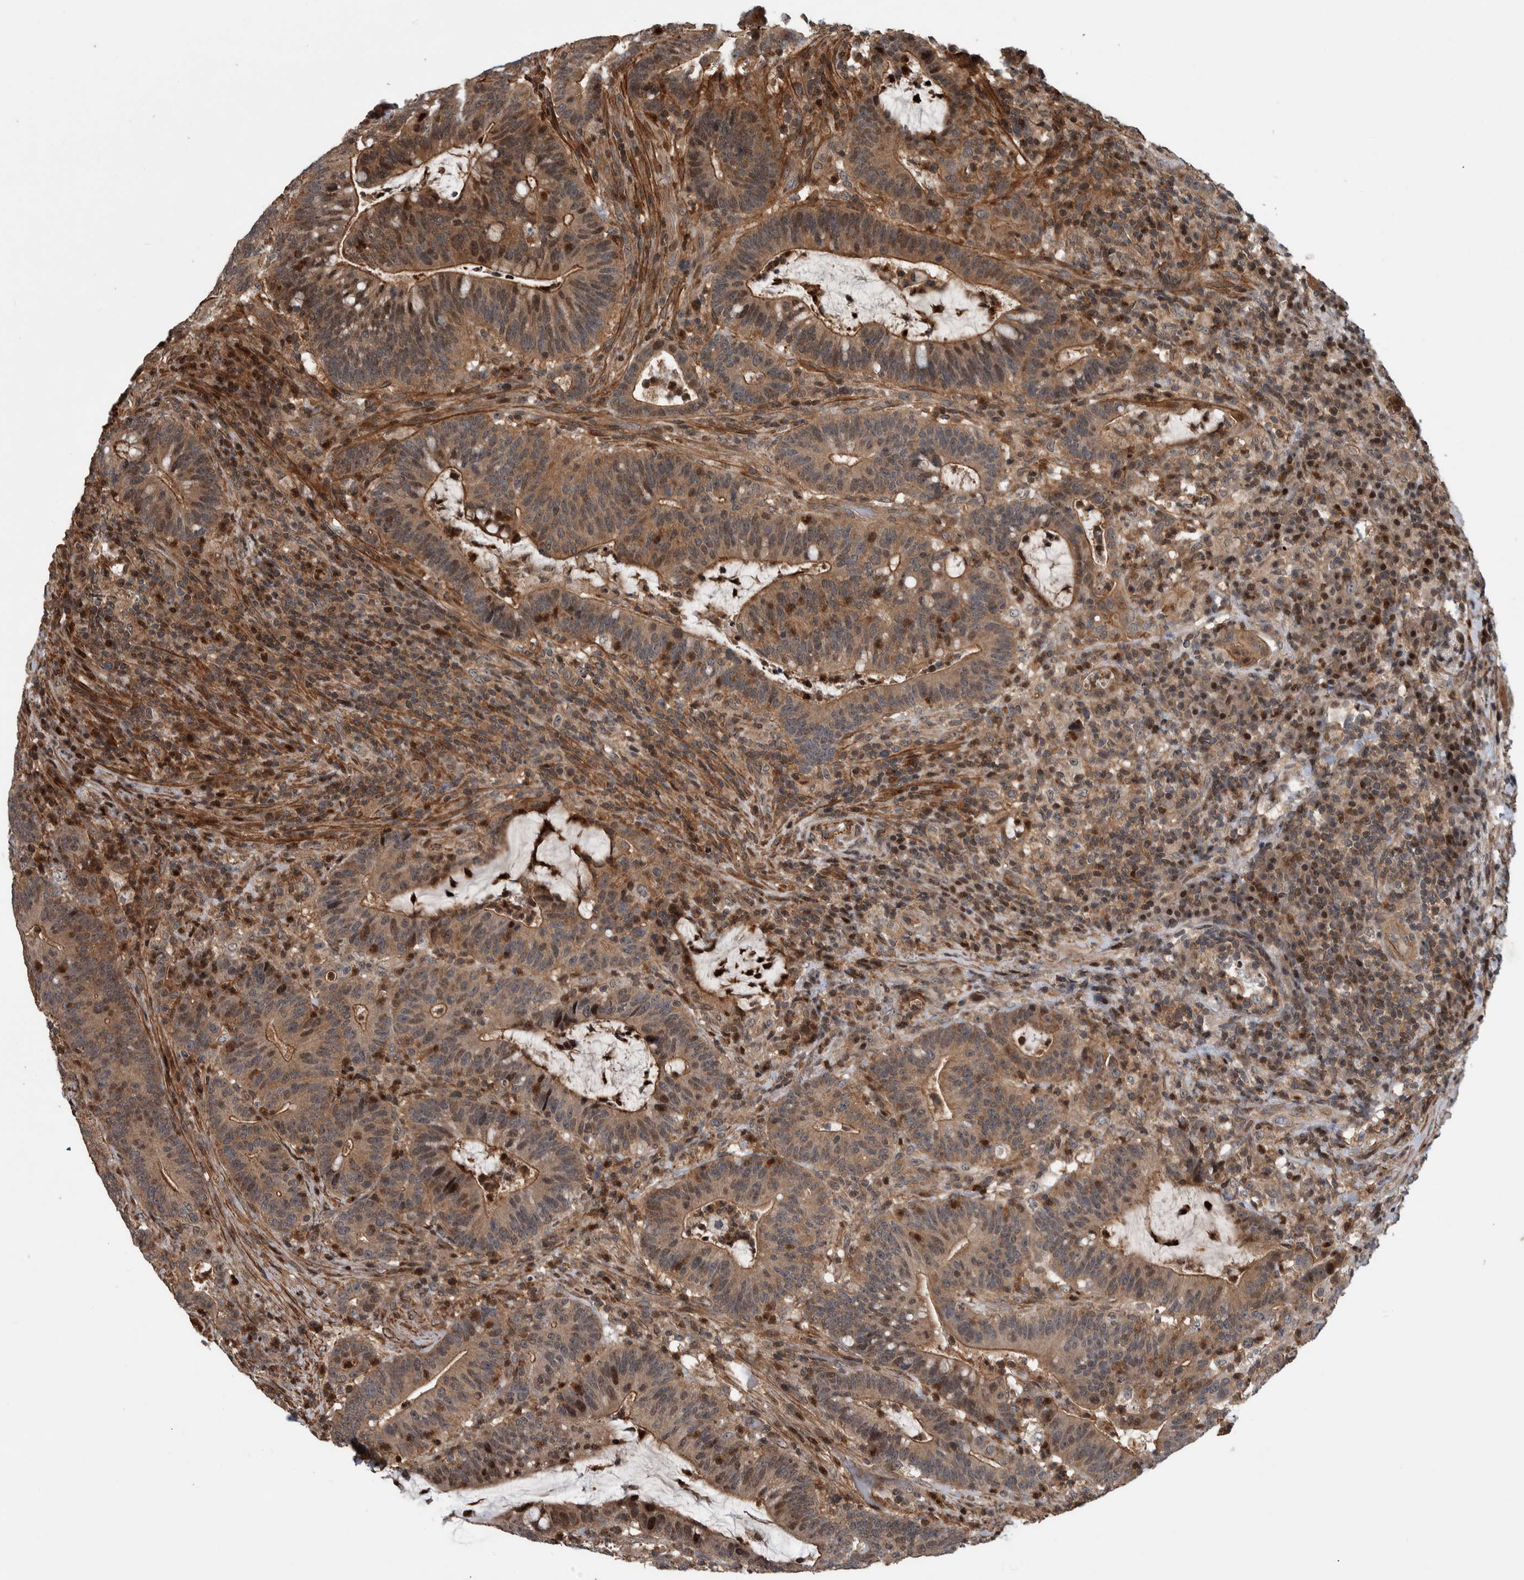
{"staining": {"intensity": "moderate", "quantity": ">75%", "location": "cytoplasmic/membranous,nuclear"}, "tissue": "colorectal cancer", "cell_type": "Tumor cells", "image_type": "cancer", "snomed": [{"axis": "morphology", "description": "Adenocarcinoma, NOS"}, {"axis": "topography", "description": "Colon"}], "caption": "Brown immunohistochemical staining in colorectal cancer exhibits moderate cytoplasmic/membranous and nuclear staining in about >75% of tumor cells. (DAB IHC, brown staining for protein, blue staining for nuclei).", "gene": "ARFGEF1", "patient": {"sex": "female", "age": 66}}